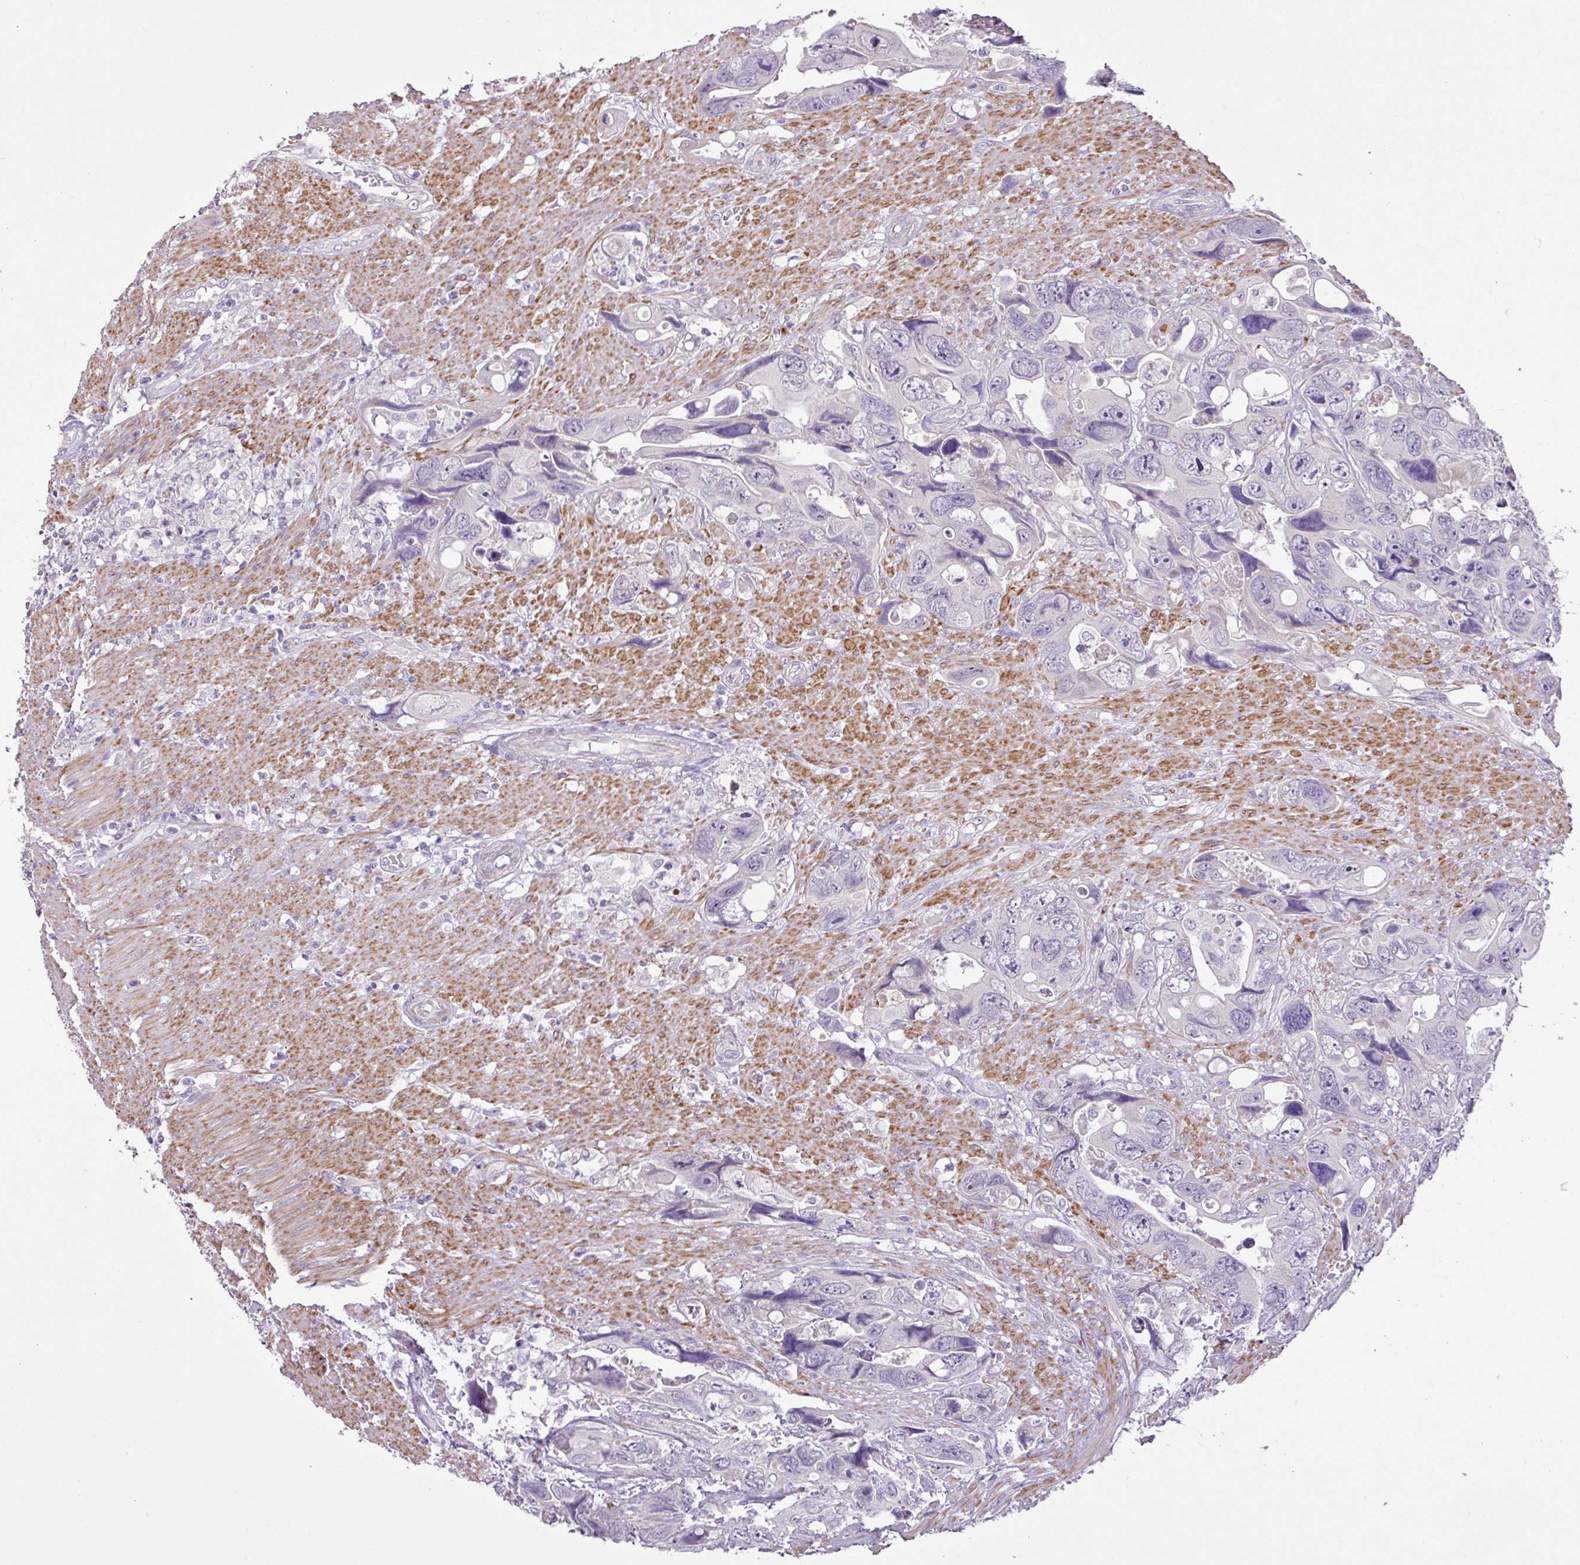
{"staining": {"intensity": "negative", "quantity": "none", "location": "none"}, "tissue": "colorectal cancer", "cell_type": "Tumor cells", "image_type": "cancer", "snomed": [{"axis": "morphology", "description": "Adenocarcinoma, NOS"}, {"axis": "topography", "description": "Rectum"}], "caption": "Immunohistochemical staining of human adenocarcinoma (colorectal) reveals no significant positivity in tumor cells.", "gene": "DIP2A", "patient": {"sex": "male", "age": 57}}